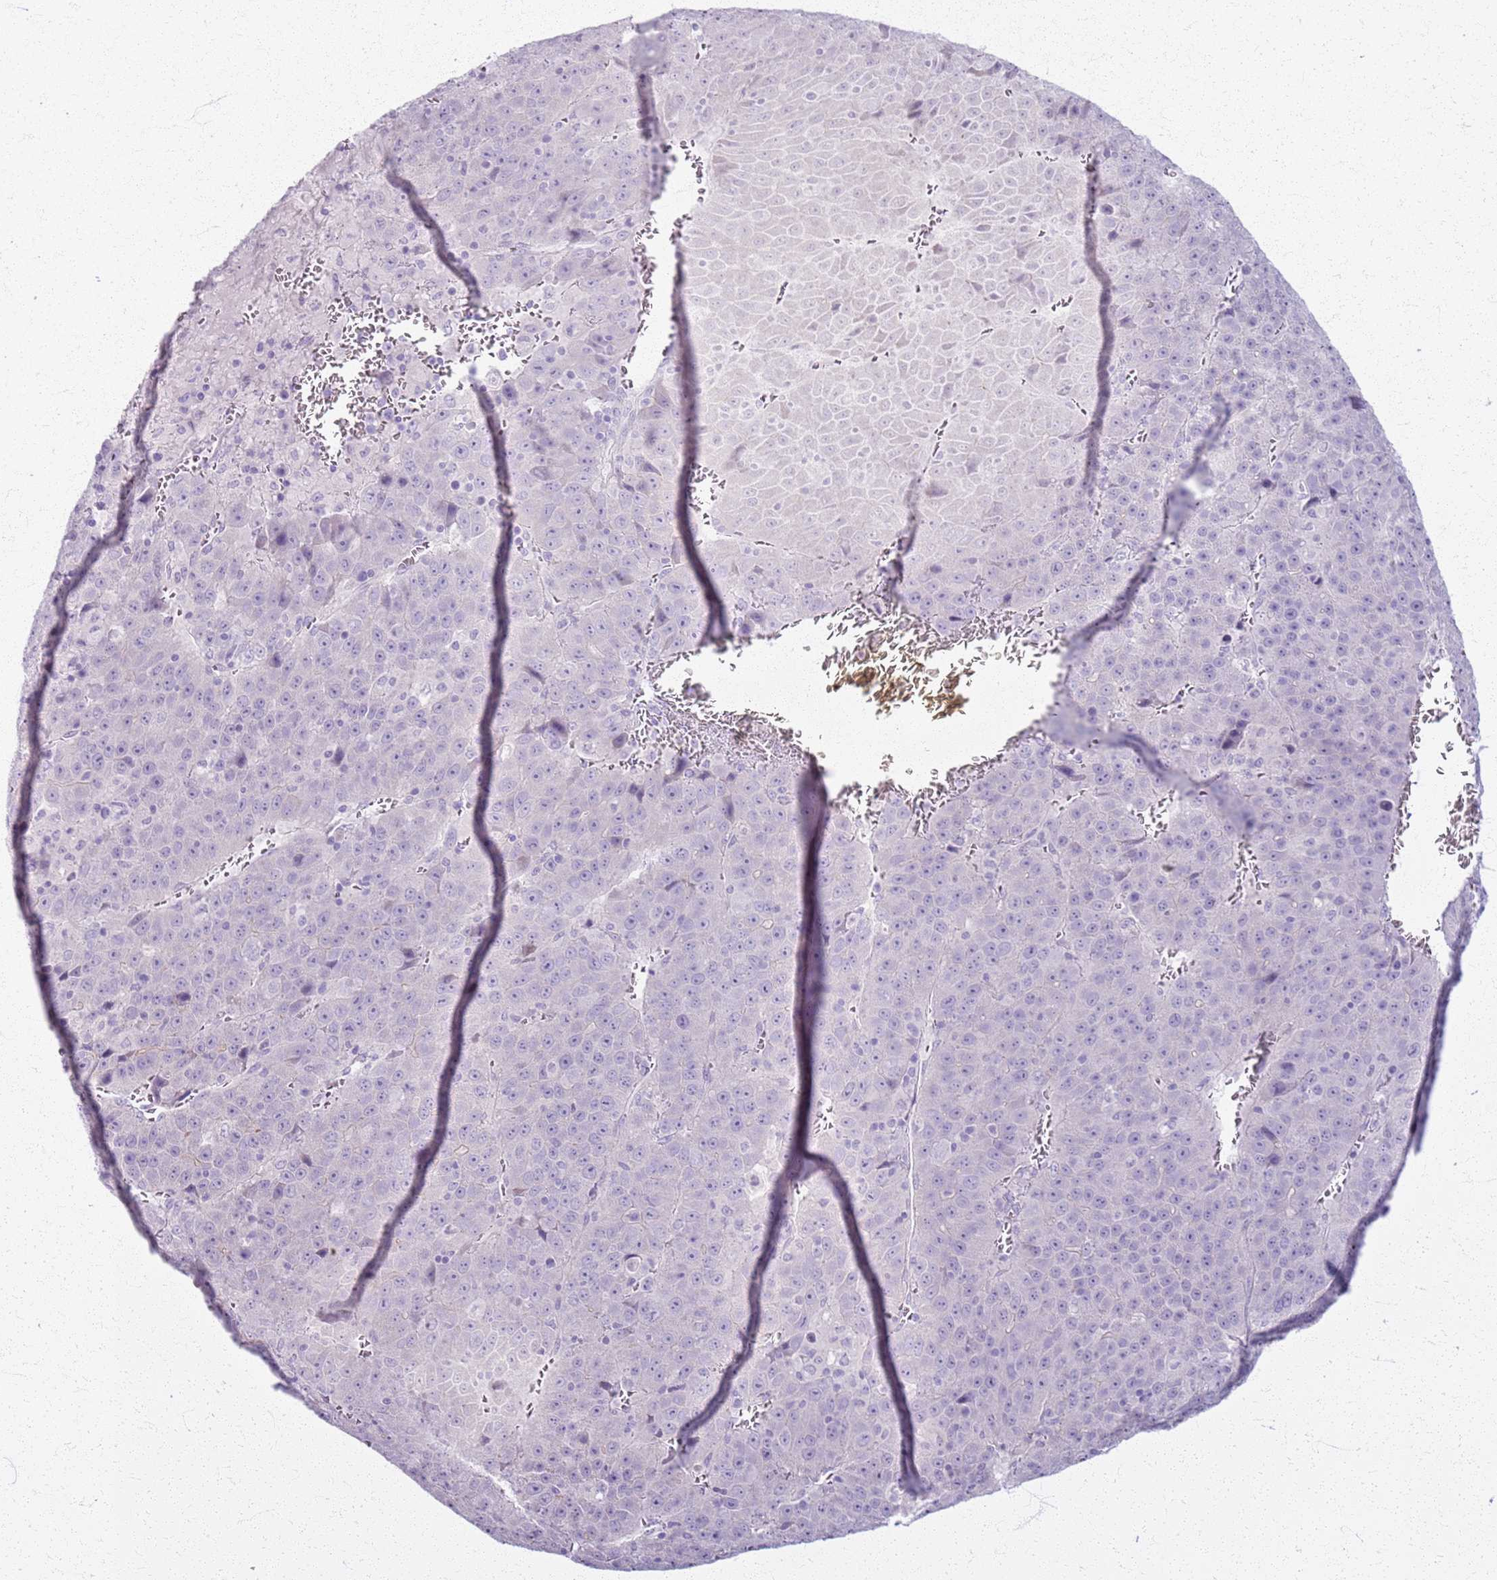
{"staining": {"intensity": "negative", "quantity": "none", "location": "none"}, "tissue": "liver cancer", "cell_type": "Tumor cells", "image_type": "cancer", "snomed": [{"axis": "morphology", "description": "Carcinoma, Hepatocellular, NOS"}, {"axis": "topography", "description": "Liver"}], "caption": "The micrograph shows no staining of tumor cells in liver cancer (hepatocellular carcinoma). The staining was performed using DAB (3,3'-diaminobenzidine) to visualize the protein expression in brown, while the nuclei were stained in blue with hematoxylin (Magnification: 20x).", "gene": "CSRP3", "patient": {"sex": "female", "age": 53}}